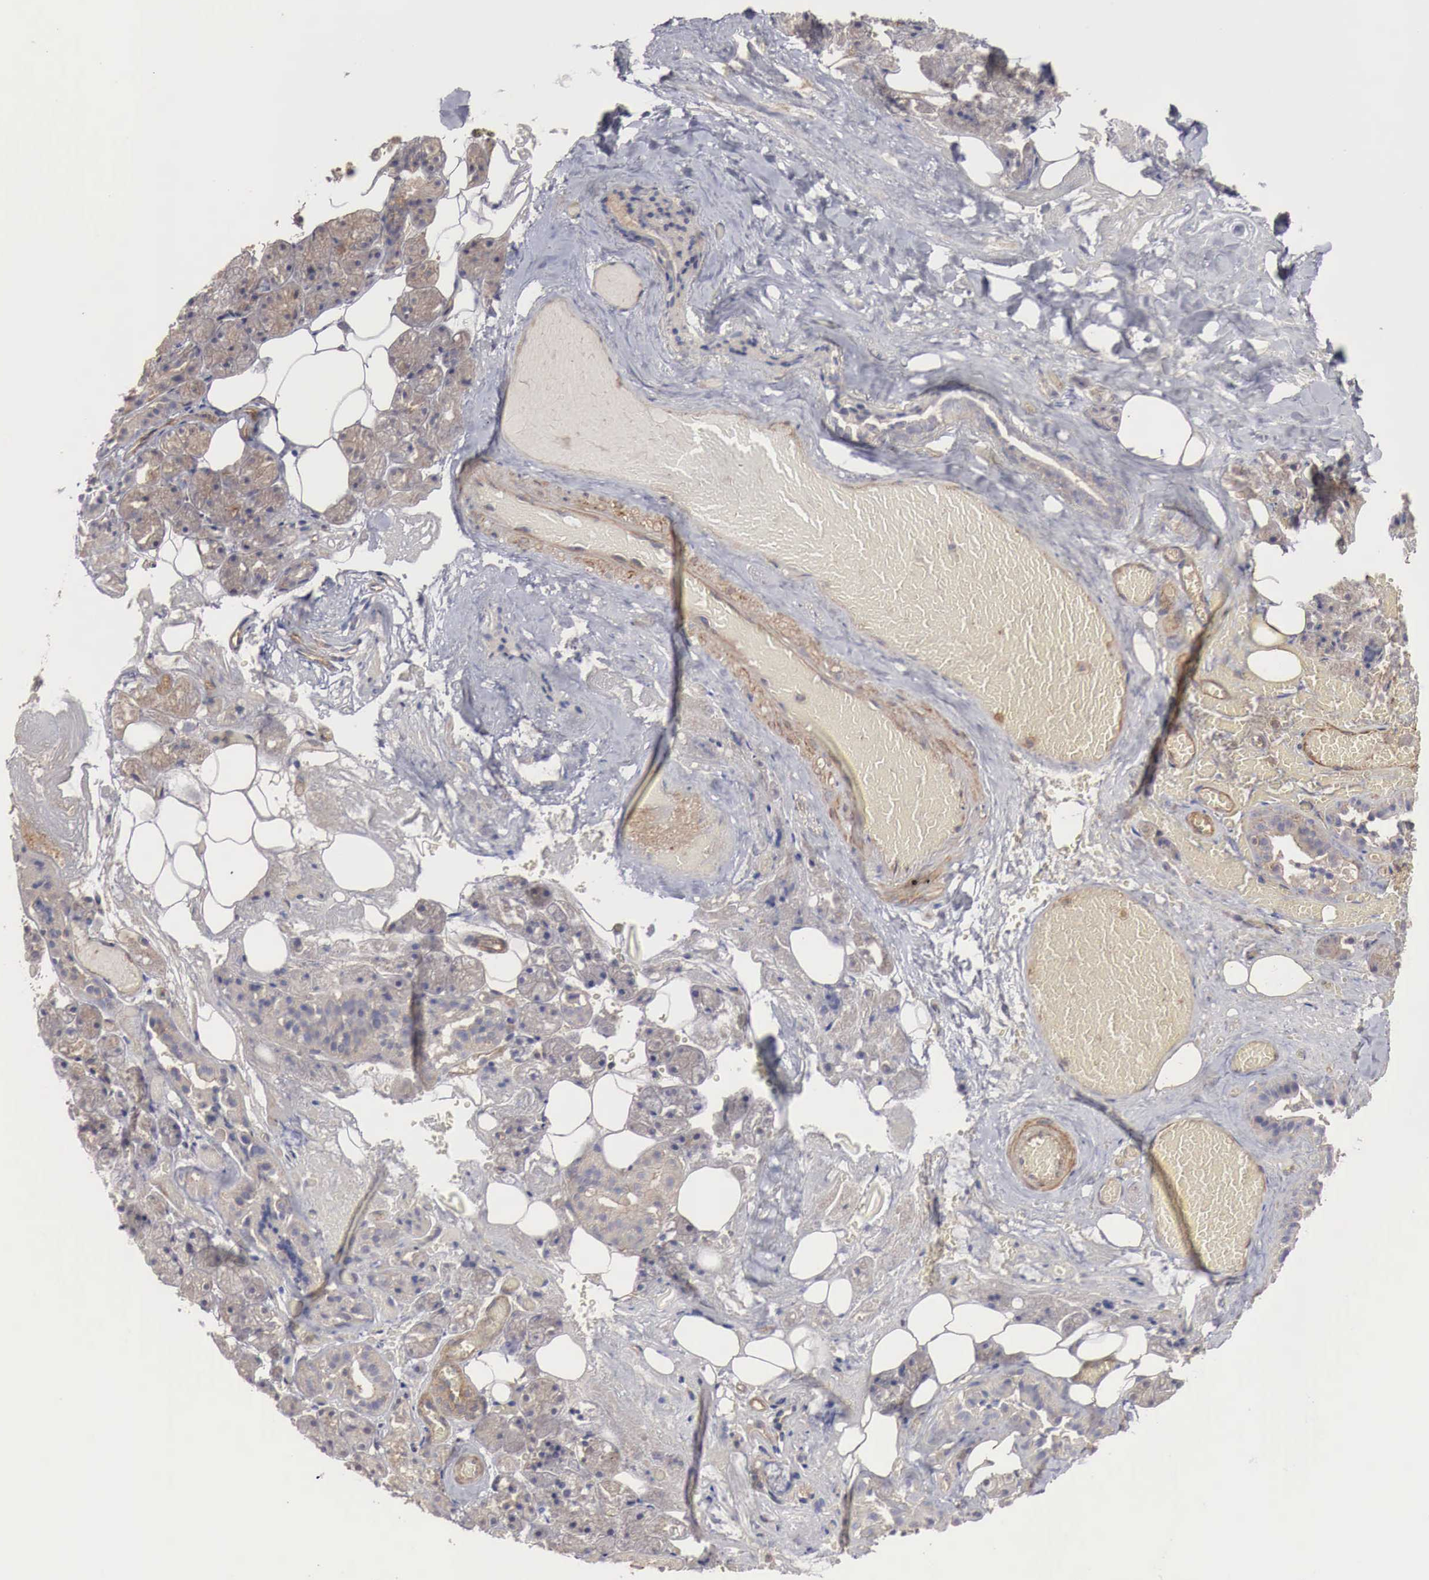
{"staining": {"intensity": "weak", "quantity": ">75%", "location": "cytoplasmic/membranous"}, "tissue": "salivary gland", "cell_type": "Glandular cells", "image_type": "normal", "snomed": [{"axis": "morphology", "description": "Normal tissue, NOS"}, {"axis": "topography", "description": "Salivary gland"}], "caption": "Human salivary gland stained with a brown dye reveals weak cytoplasmic/membranous positive positivity in approximately >75% of glandular cells.", "gene": "ARMCX4", "patient": {"sex": "female", "age": 55}}